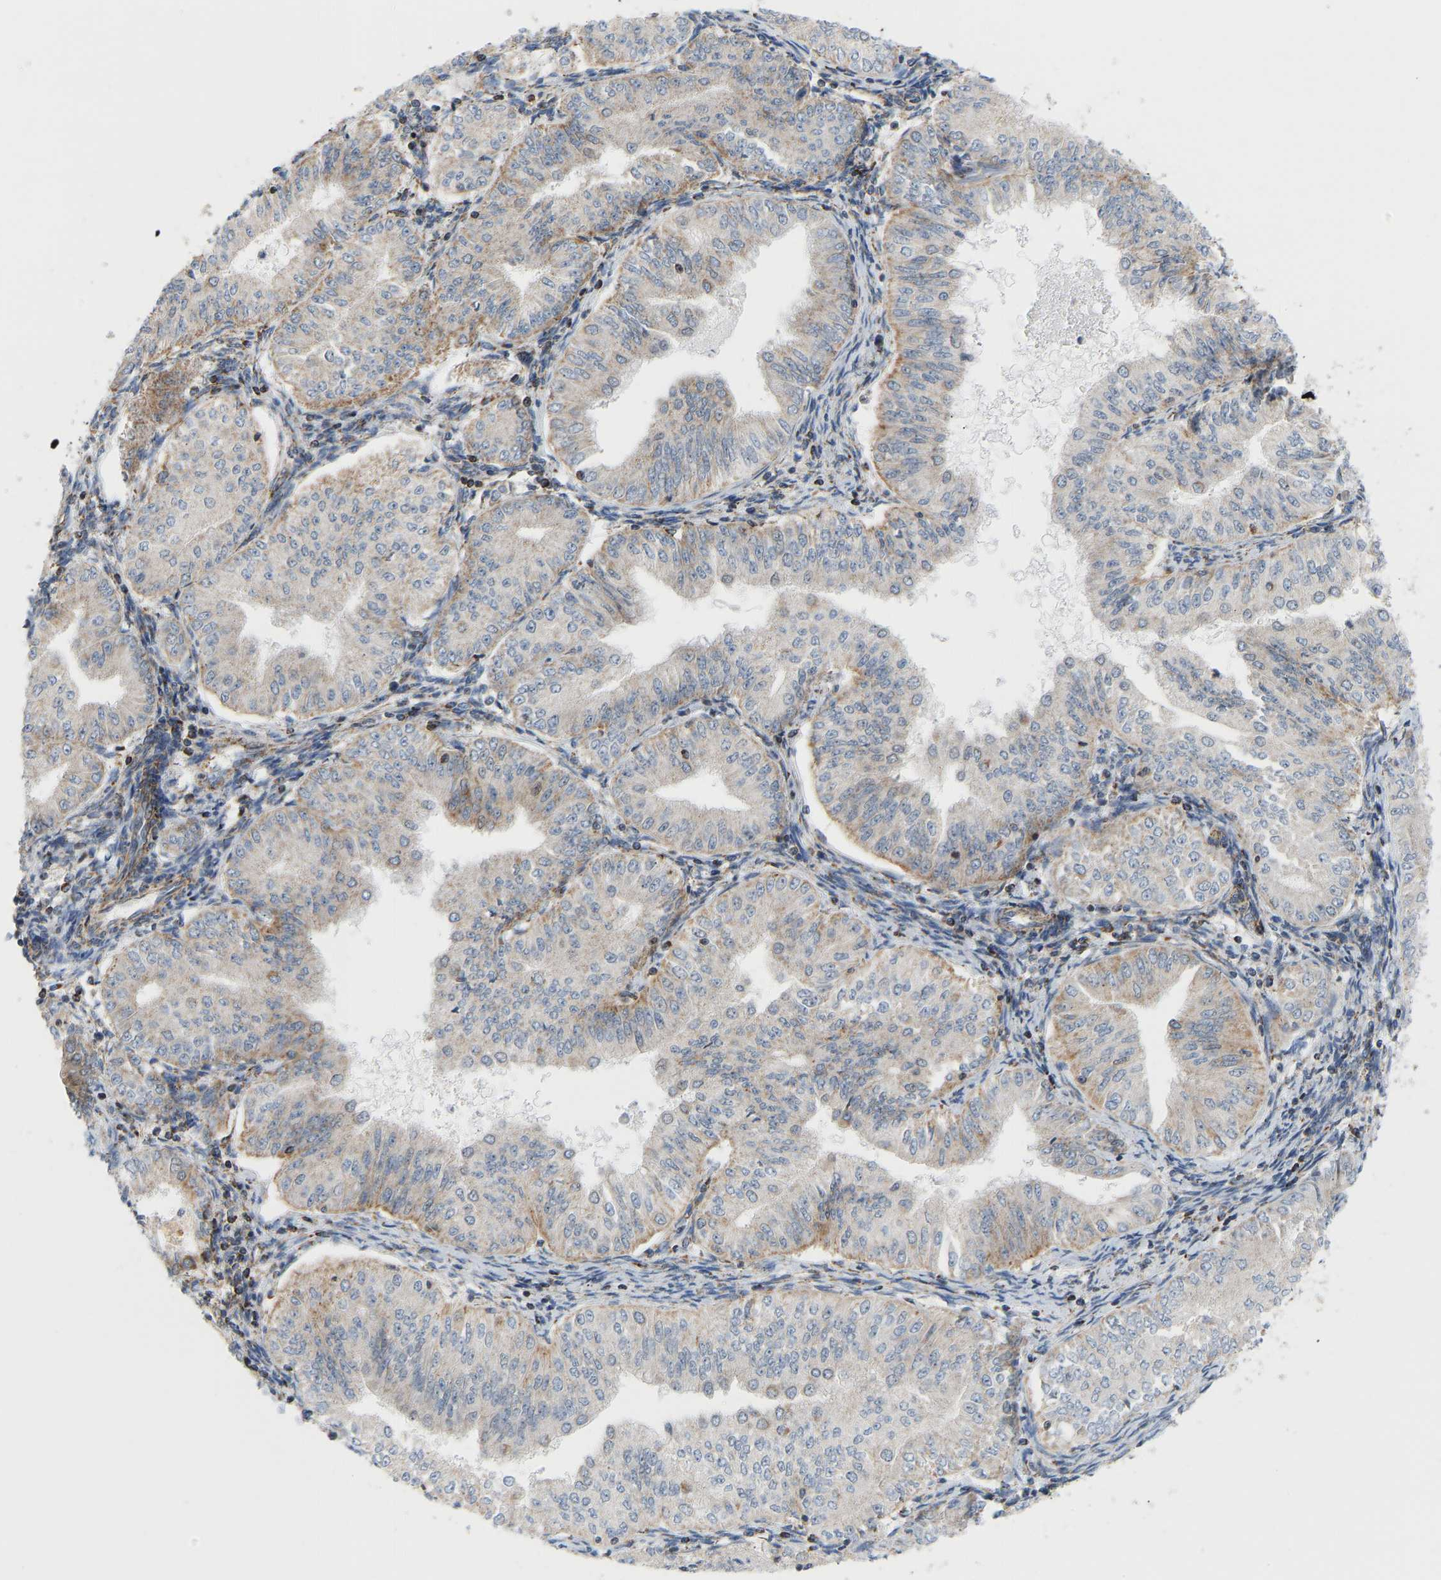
{"staining": {"intensity": "moderate", "quantity": "25%-75%", "location": "cytoplasmic/membranous"}, "tissue": "endometrial cancer", "cell_type": "Tumor cells", "image_type": "cancer", "snomed": [{"axis": "morphology", "description": "Normal tissue, NOS"}, {"axis": "morphology", "description": "Adenocarcinoma, NOS"}, {"axis": "topography", "description": "Endometrium"}], "caption": "Protein analysis of endometrial cancer tissue displays moderate cytoplasmic/membranous expression in approximately 25%-75% of tumor cells.", "gene": "GPSM2", "patient": {"sex": "female", "age": 53}}